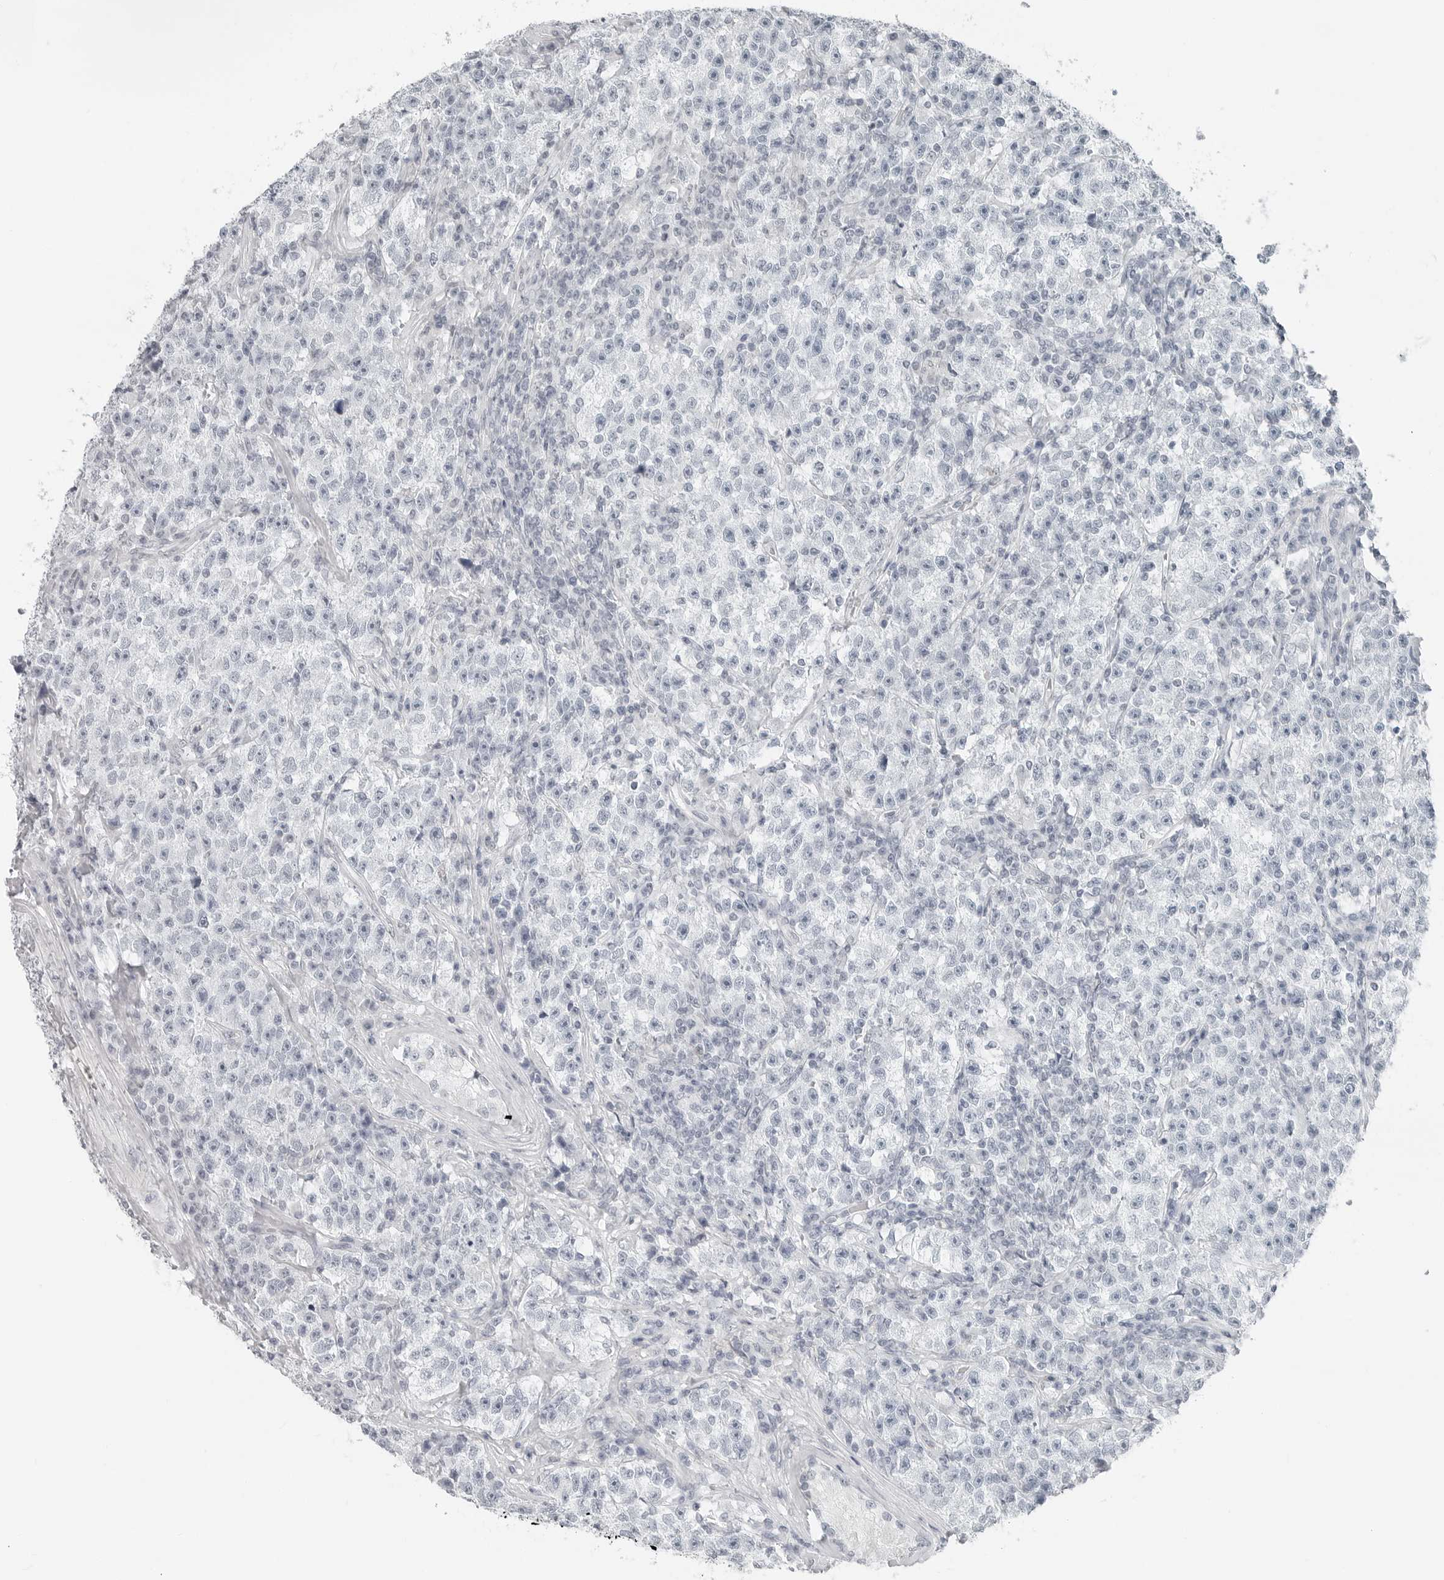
{"staining": {"intensity": "negative", "quantity": "none", "location": "none"}, "tissue": "testis cancer", "cell_type": "Tumor cells", "image_type": "cancer", "snomed": [{"axis": "morphology", "description": "Seminoma, NOS"}, {"axis": "topography", "description": "Testis"}], "caption": "Human seminoma (testis) stained for a protein using immunohistochemistry demonstrates no expression in tumor cells.", "gene": "XIRP1", "patient": {"sex": "male", "age": 22}}